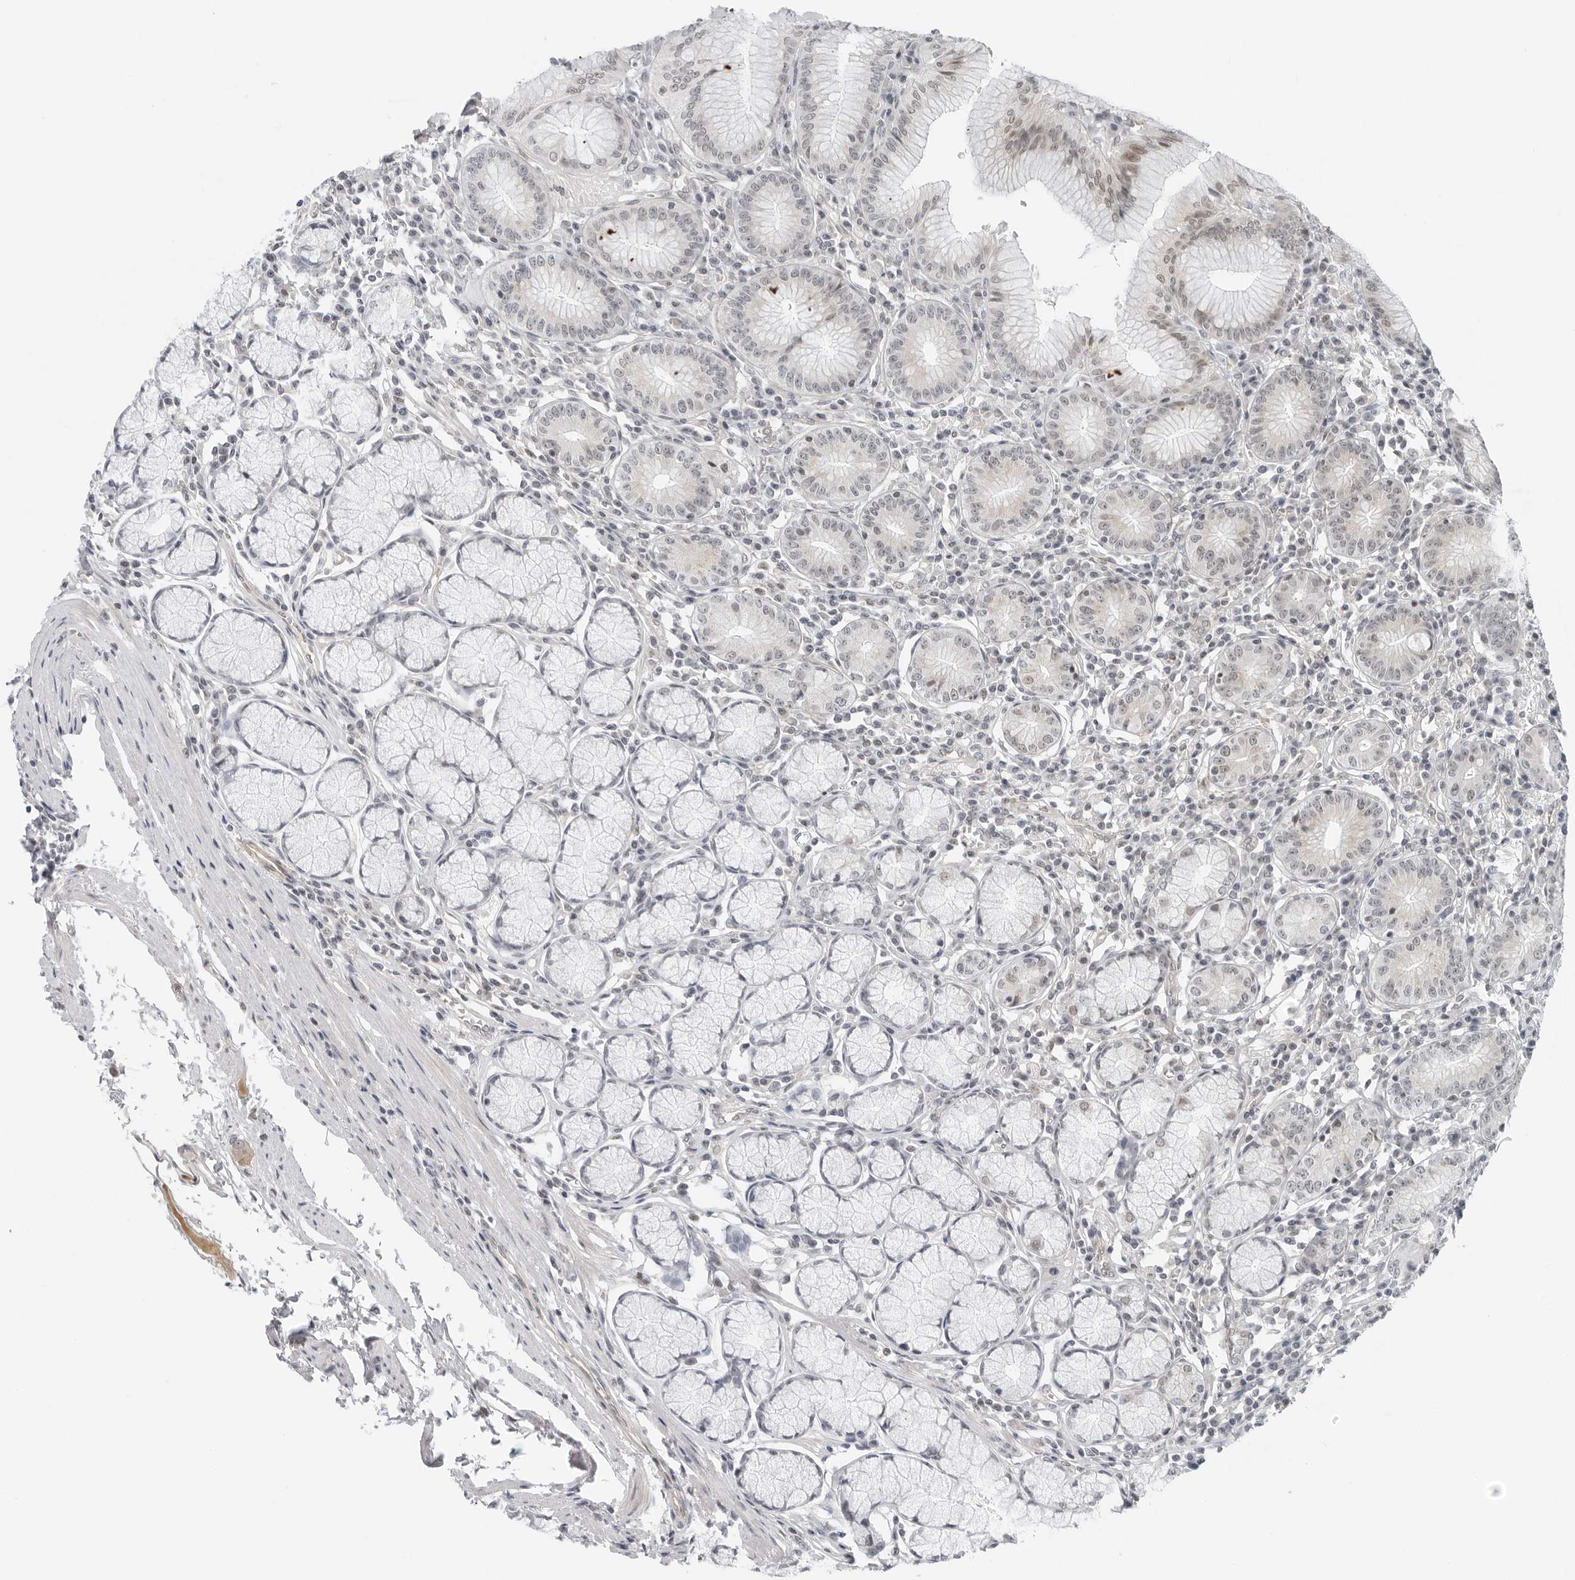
{"staining": {"intensity": "weak", "quantity": "<25%", "location": "nuclear"}, "tissue": "stomach", "cell_type": "Glandular cells", "image_type": "normal", "snomed": [{"axis": "morphology", "description": "Normal tissue, NOS"}, {"axis": "topography", "description": "Stomach"}], "caption": "The histopathology image displays no staining of glandular cells in unremarkable stomach. Brightfield microscopy of IHC stained with DAB (brown) and hematoxylin (blue), captured at high magnification.", "gene": "SUGCT", "patient": {"sex": "male", "age": 55}}